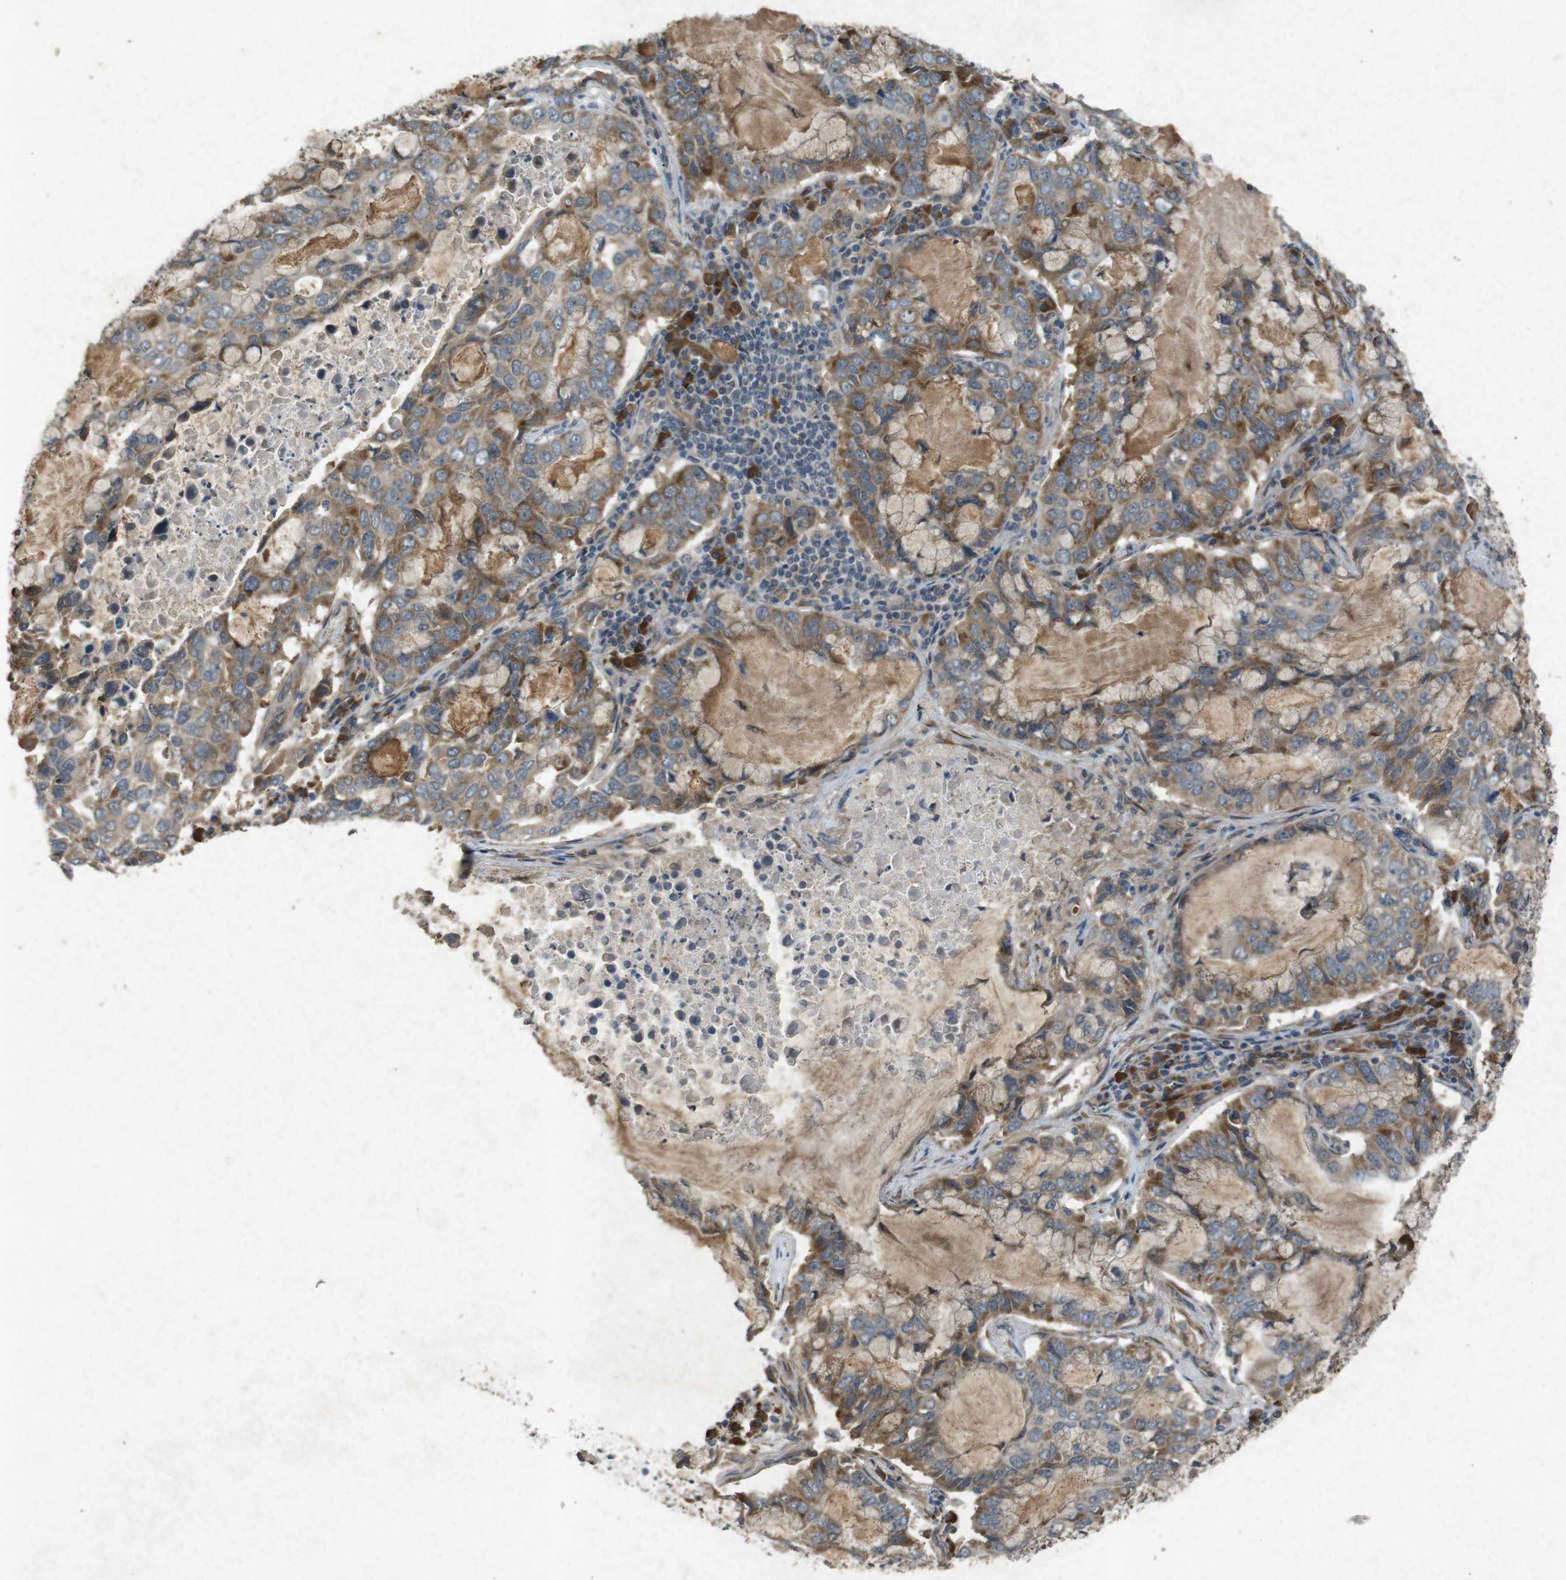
{"staining": {"intensity": "moderate", "quantity": "25%-75%", "location": "cytoplasmic/membranous"}, "tissue": "lung cancer", "cell_type": "Tumor cells", "image_type": "cancer", "snomed": [{"axis": "morphology", "description": "Adenocarcinoma, NOS"}, {"axis": "topography", "description": "Lung"}], "caption": "This is a micrograph of IHC staining of lung adenocarcinoma, which shows moderate expression in the cytoplasmic/membranous of tumor cells.", "gene": "FLCN", "patient": {"sex": "male", "age": 64}}